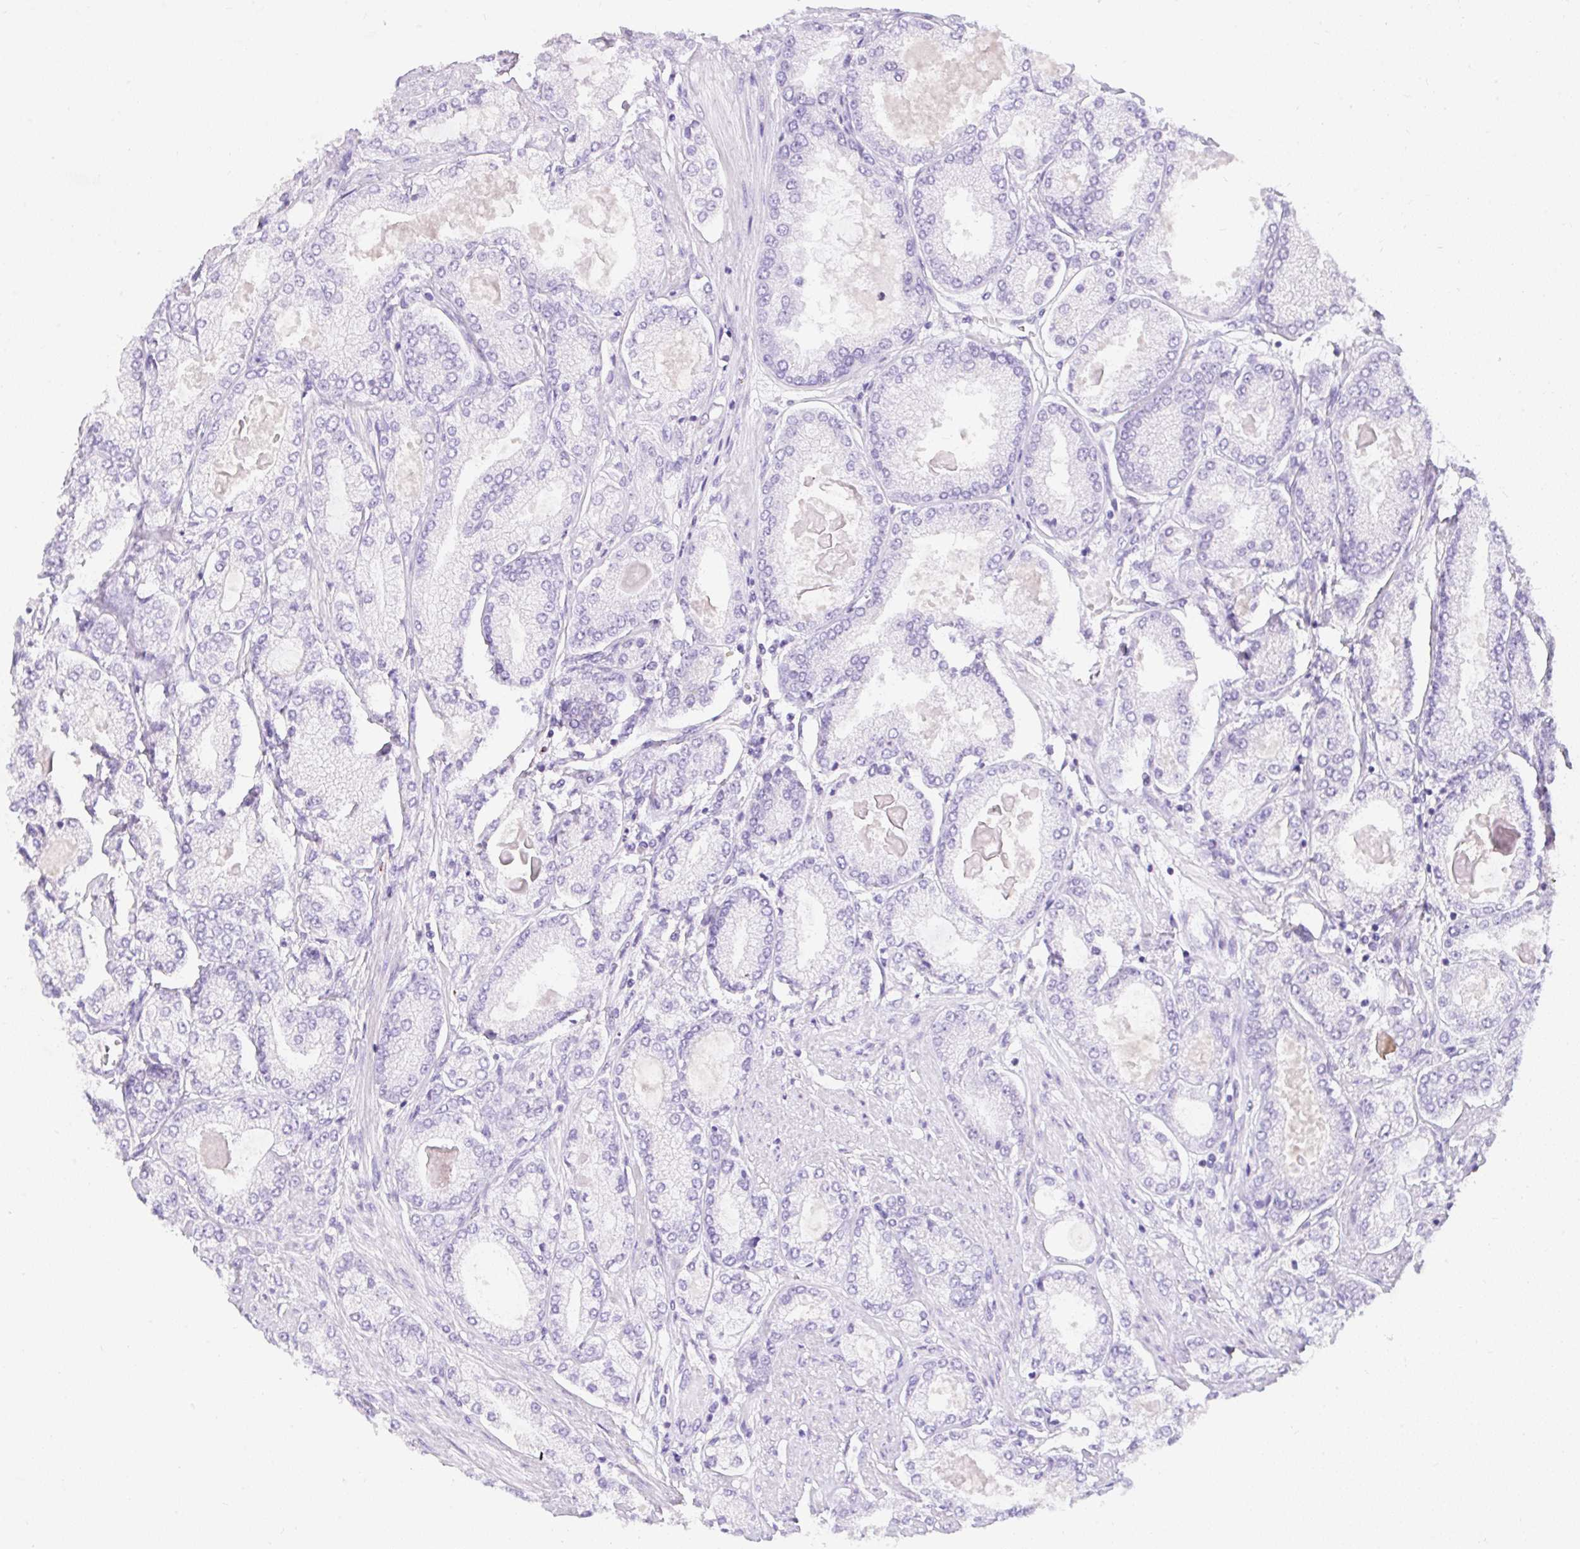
{"staining": {"intensity": "negative", "quantity": "none", "location": "none"}, "tissue": "prostate cancer", "cell_type": "Tumor cells", "image_type": "cancer", "snomed": [{"axis": "morphology", "description": "Adenocarcinoma, High grade"}, {"axis": "topography", "description": "Prostate"}], "caption": "Tumor cells are negative for brown protein staining in prostate cancer.", "gene": "APOC4-APOC2", "patient": {"sex": "male", "age": 68}}